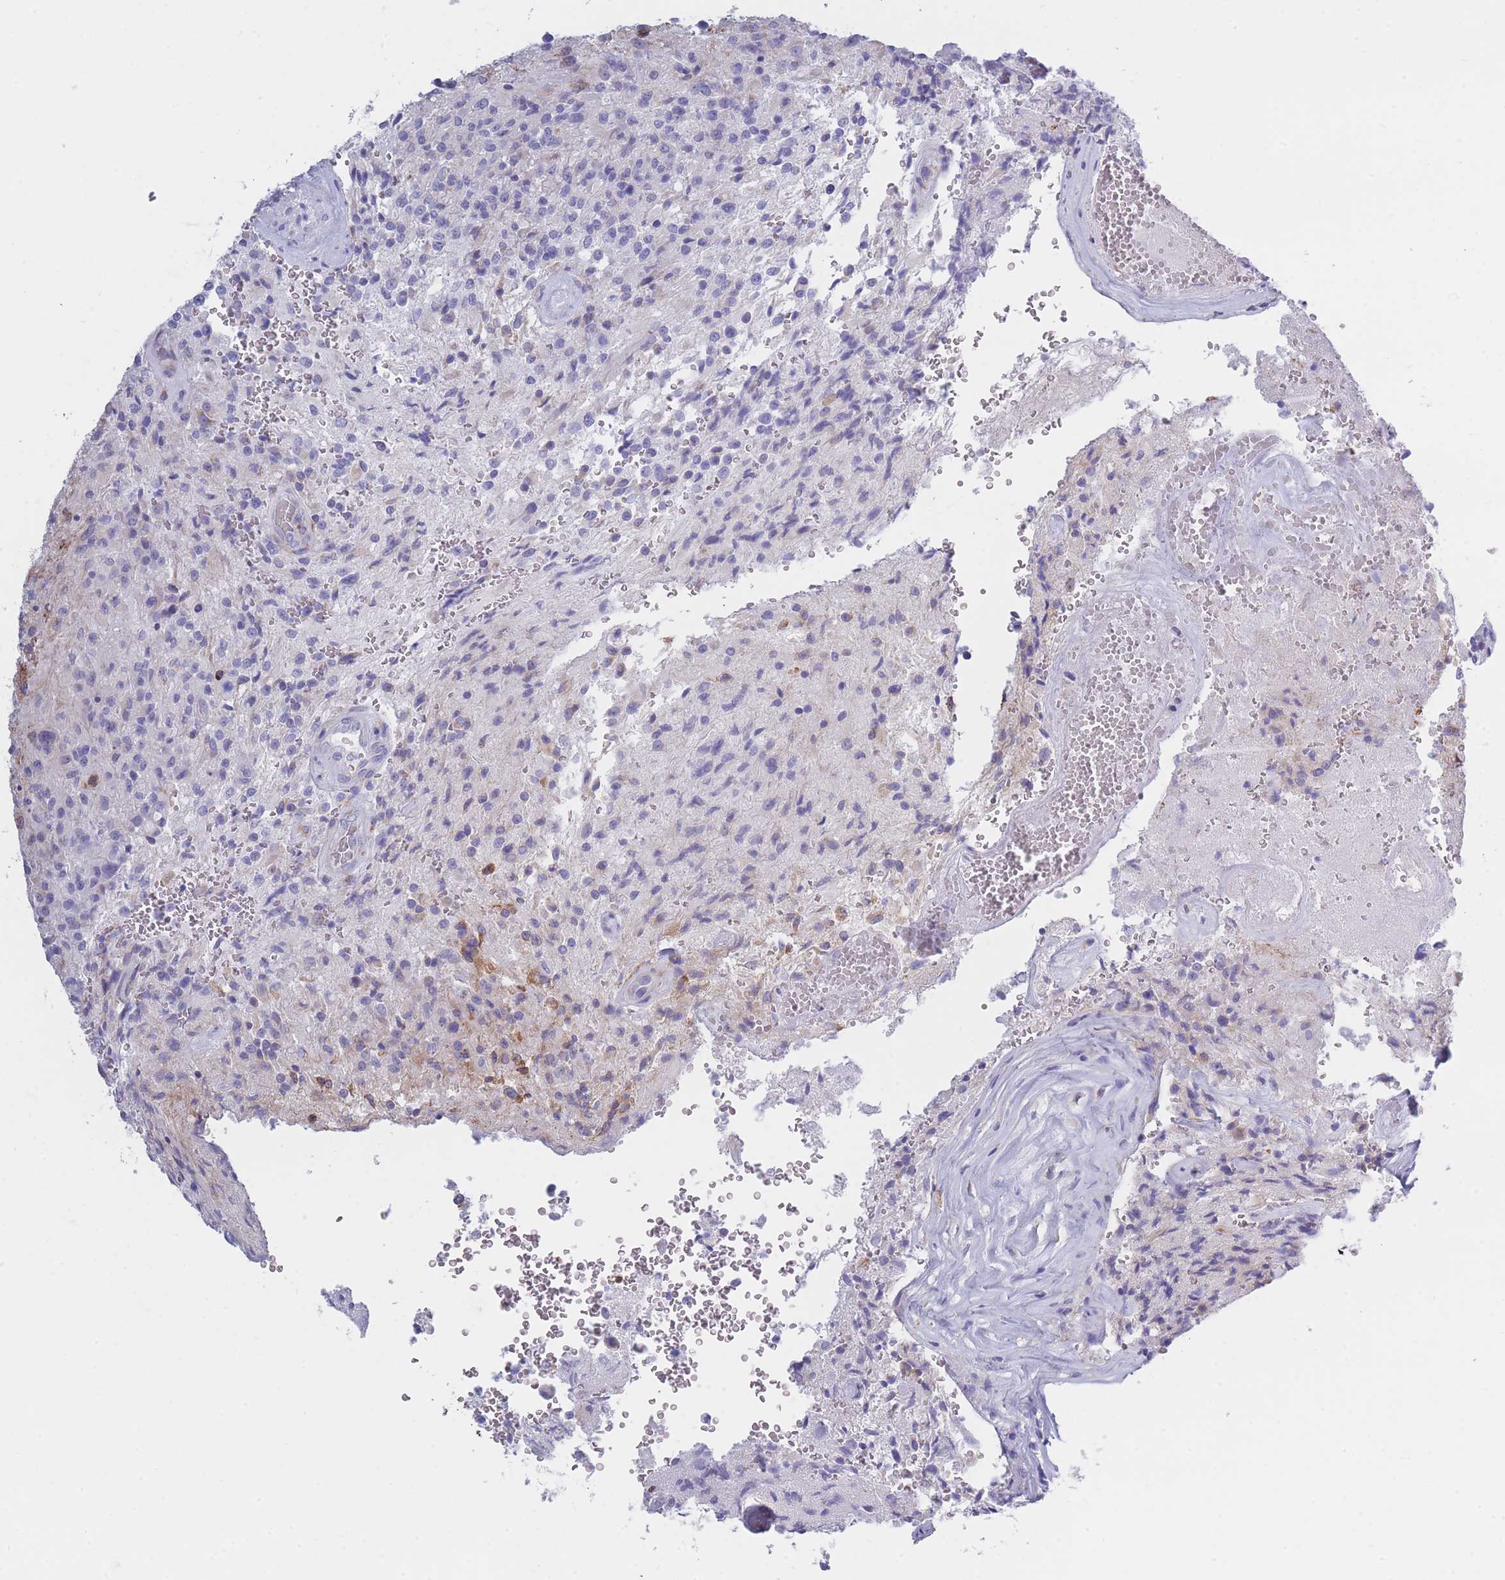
{"staining": {"intensity": "negative", "quantity": "none", "location": "none"}, "tissue": "glioma", "cell_type": "Tumor cells", "image_type": "cancer", "snomed": [{"axis": "morphology", "description": "Normal tissue, NOS"}, {"axis": "morphology", "description": "Glioma, malignant, High grade"}, {"axis": "topography", "description": "Cerebral cortex"}], "caption": "An image of human high-grade glioma (malignant) is negative for staining in tumor cells.", "gene": "XKR8", "patient": {"sex": "male", "age": 56}}